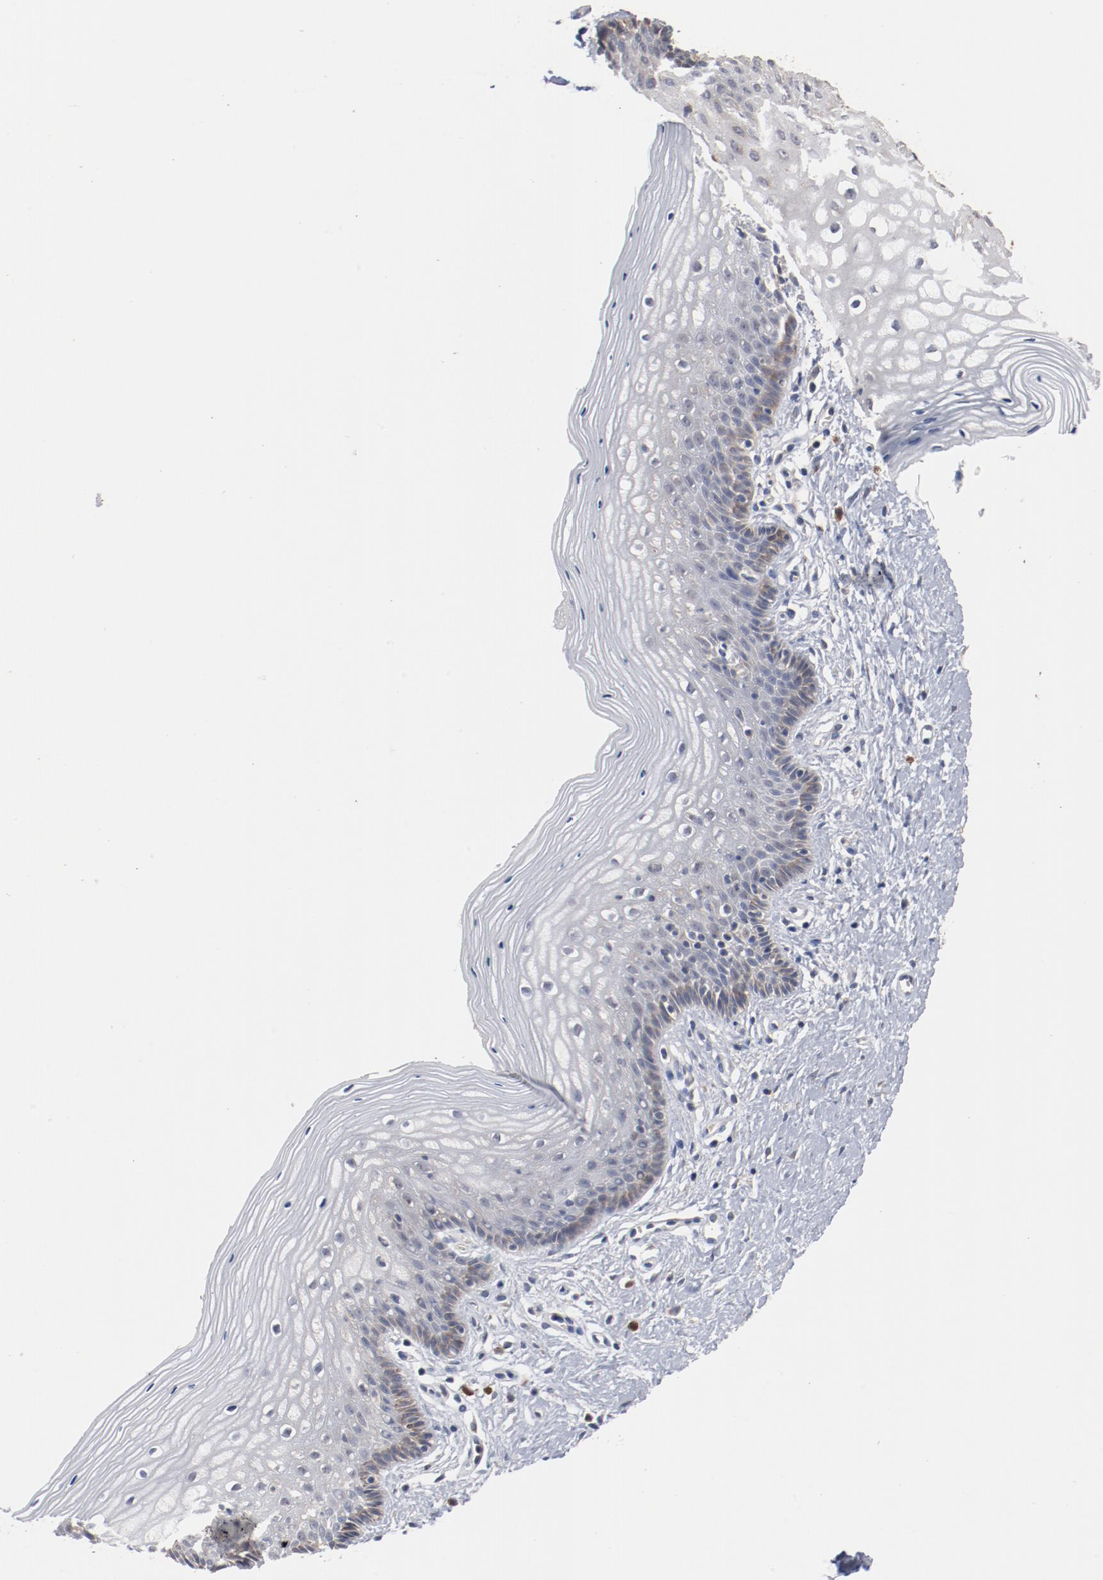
{"staining": {"intensity": "weak", "quantity": "<25%", "location": "cytoplasmic/membranous"}, "tissue": "vagina", "cell_type": "Squamous epithelial cells", "image_type": "normal", "snomed": [{"axis": "morphology", "description": "Normal tissue, NOS"}, {"axis": "topography", "description": "Vagina"}], "caption": "Immunohistochemical staining of benign vagina displays no significant positivity in squamous epithelial cells.", "gene": "RNASE11", "patient": {"sex": "female", "age": 46}}